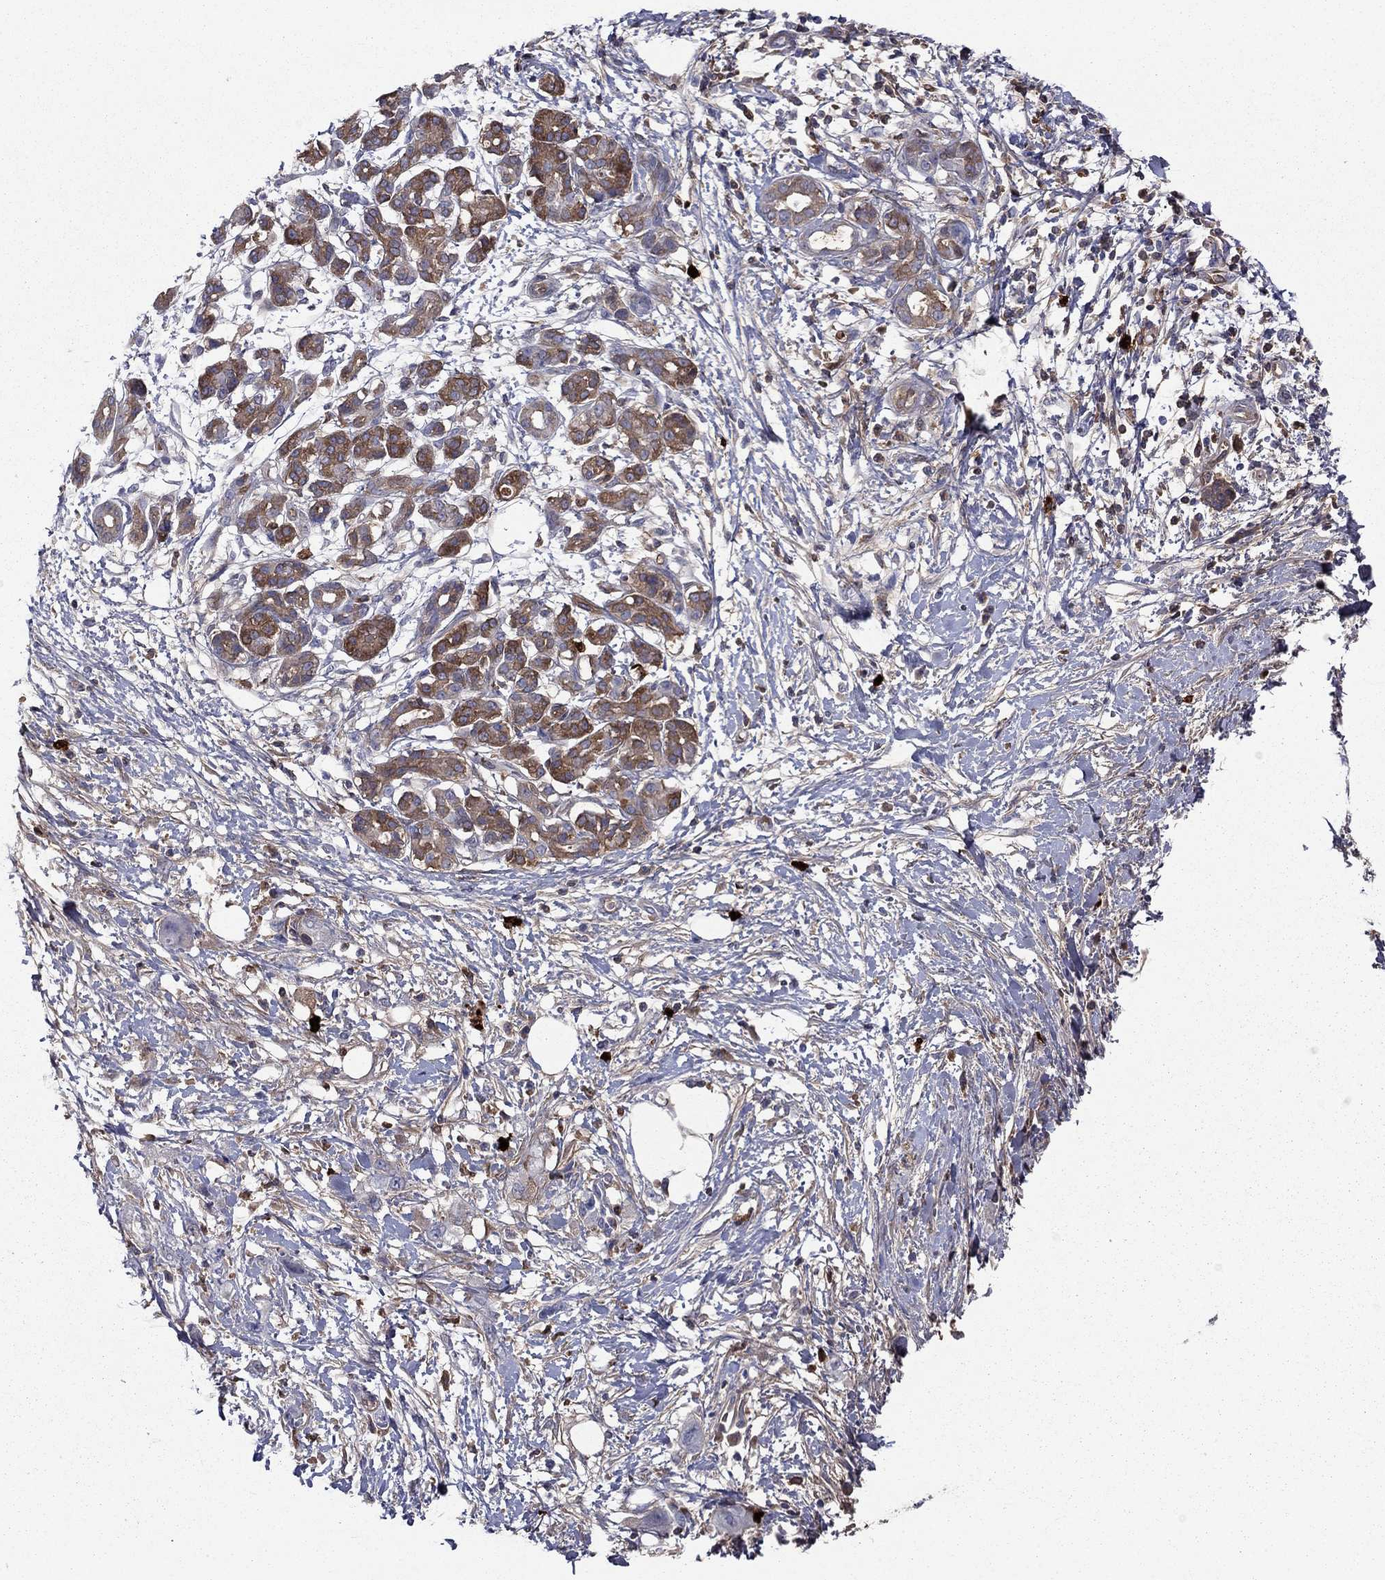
{"staining": {"intensity": "moderate", "quantity": ">75%", "location": "cytoplasmic/membranous"}, "tissue": "pancreatic cancer", "cell_type": "Tumor cells", "image_type": "cancer", "snomed": [{"axis": "morphology", "description": "Adenocarcinoma, NOS"}, {"axis": "topography", "description": "Pancreas"}], "caption": "Immunohistochemistry of adenocarcinoma (pancreatic) displays medium levels of moderate cytoplasmic/membranous staining in about >75% of tumor cells. (Brightfield microscopy of DAB IHC at high magnification).", "gene": "HPX", "patient": {"sex": "male", "age": 72}}